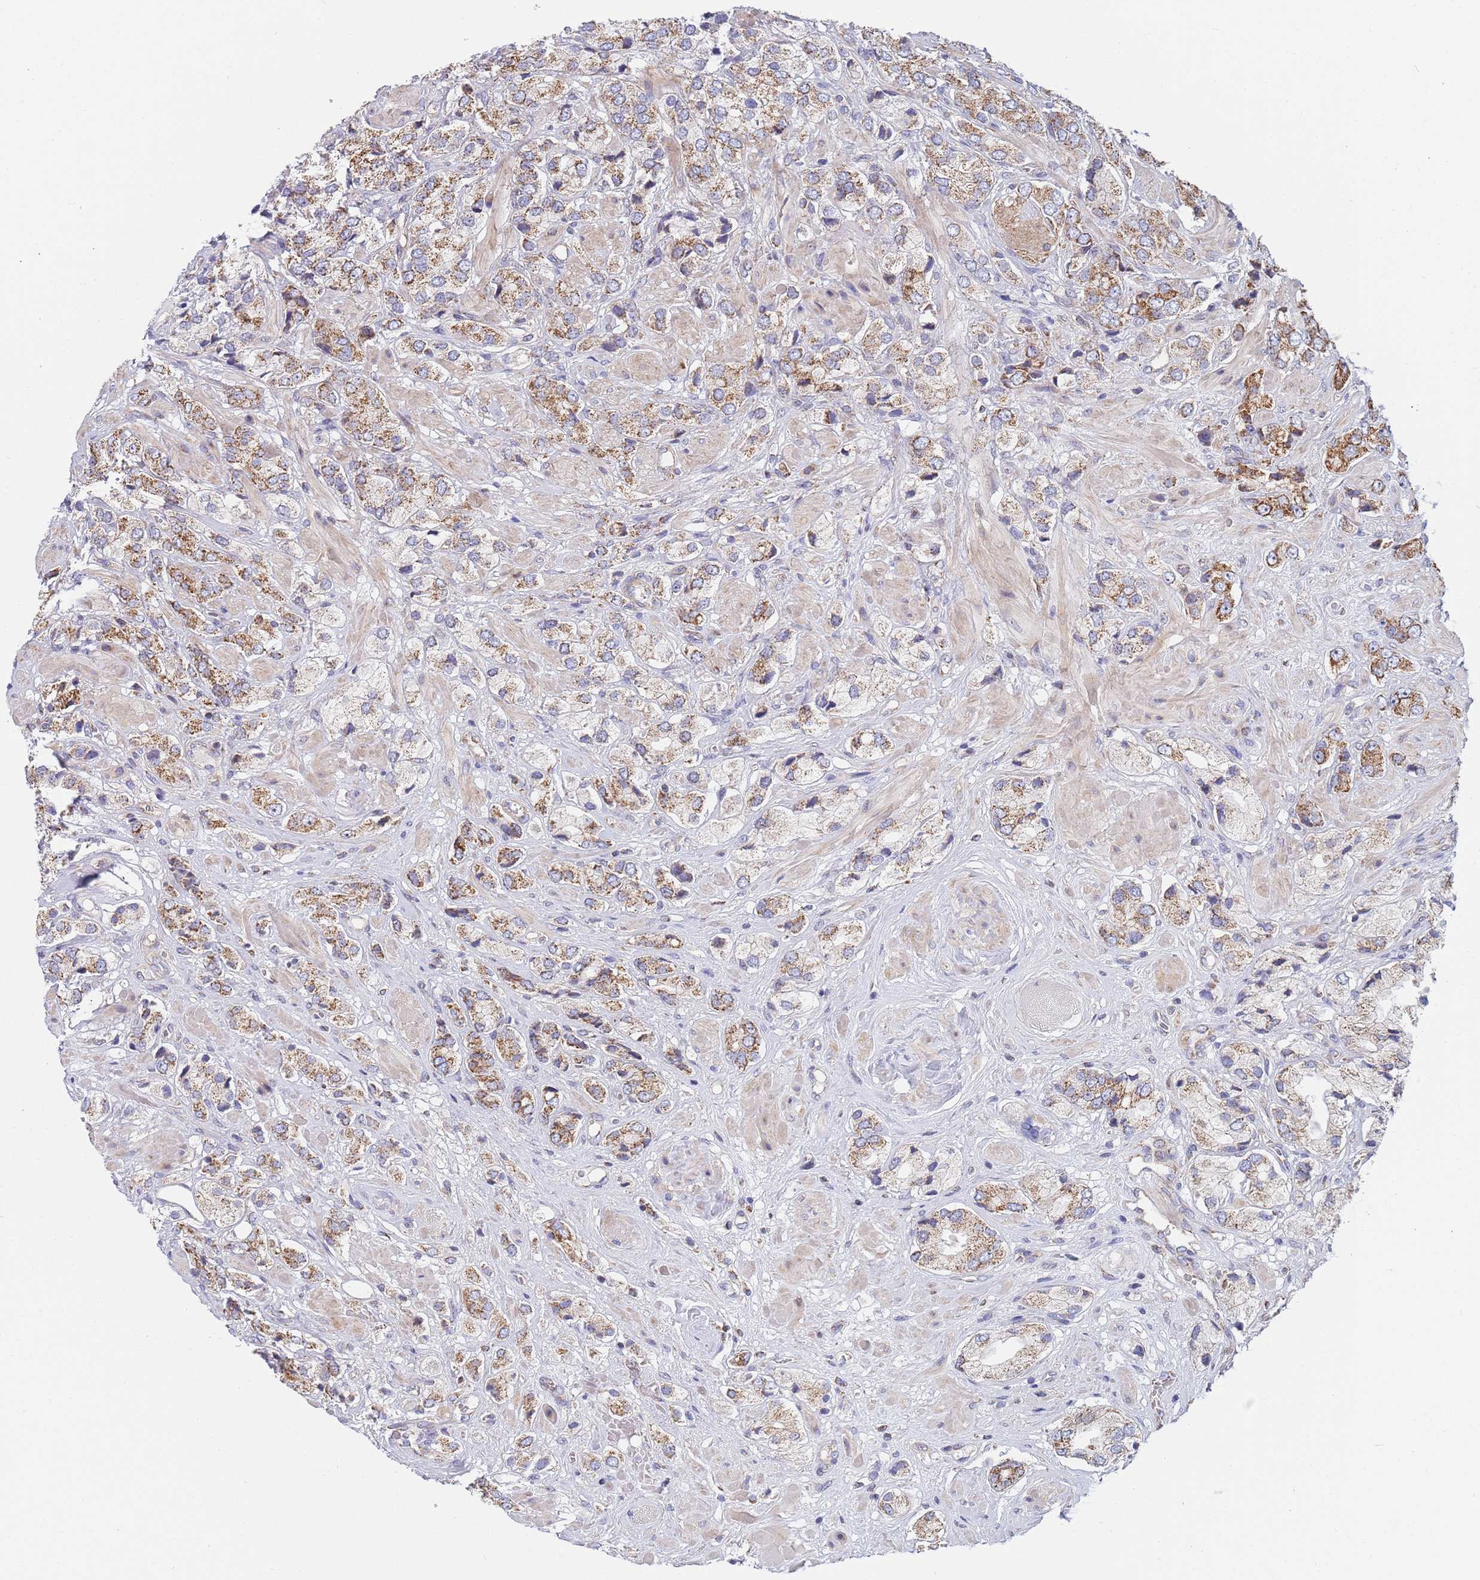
{"staining": {"intensity": "moderate", "quantity": ">75%", "location": "cytoplasmic/membranous"}, "tissue": "prostate cancer", "cell_type": "Tumor cells", "image_type": "cancer", "snomed": [{"axis": "morphology", "description": "Adenocarcinoma, High grade"}, {"axis": "topography", "description": "Prostate and seminal vesicle, NOS"}], "caption": "Protein staining of prostate cancer (adenocarcinoma (high-grade)) tissue demonstrates moderate cytoplasmic/membranous expression in approximately >75% of tumor cells. (DAB IHC with brightfield microscopy, high magnification).", "gene": "PWWP3A", "patient": {"sex": "male", "age": 64}}